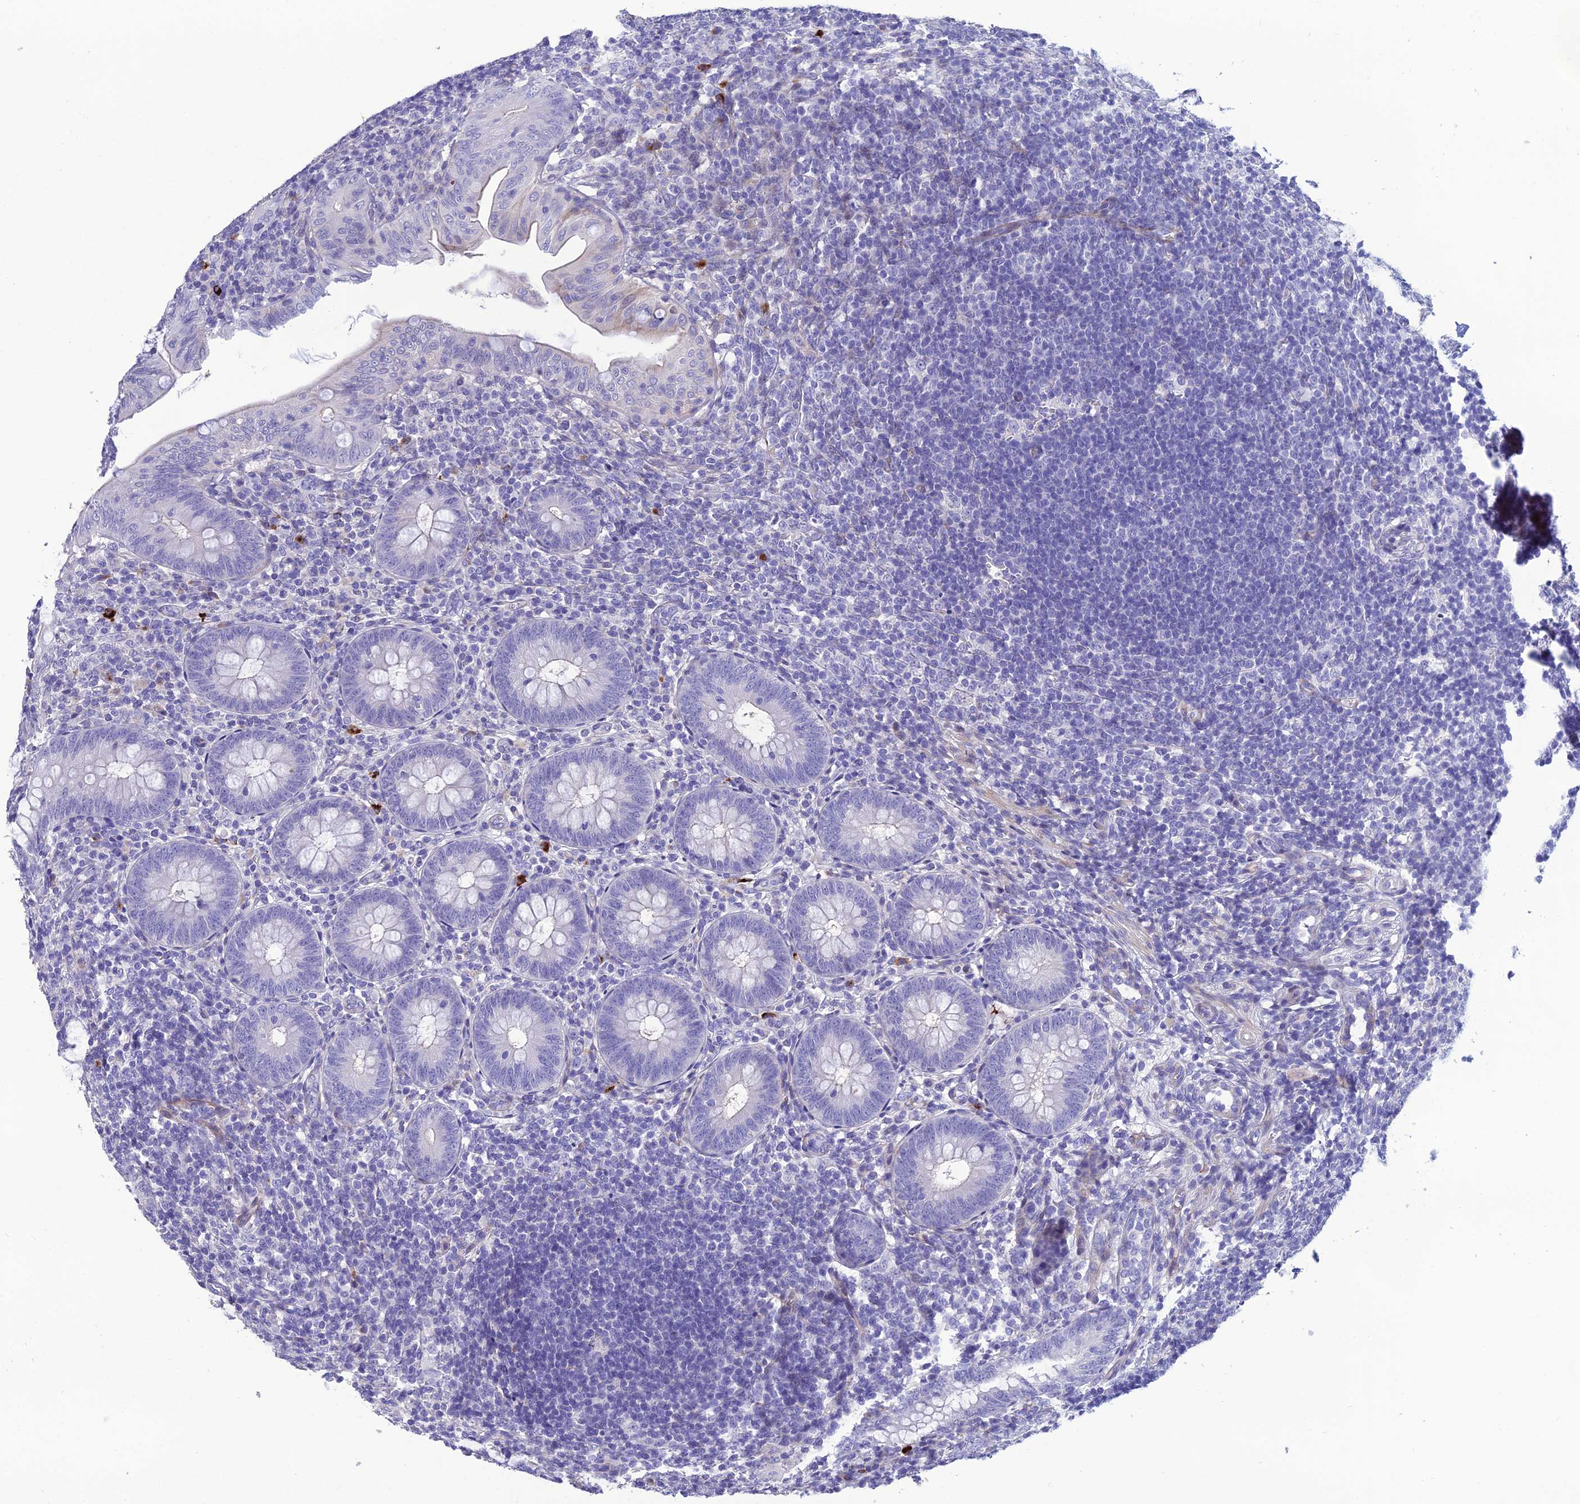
{"staining": {"intensity": "negative", "quantity": "none", "location": "none"}, "tissue": "appendix", "cell_type": "Glandular cells", "image_type": "normal", "snomed": [{"axis": "morphology", "description": "Normal tissue, NOS"}, {"axis": "topography", "description": "Appendix"}], "caption": "An immunohistochemistry histopathology image of benign appendix is shown. There is no staining in glandular cells of appendix. The staining is performed using DAB (3,3'-diaminobenzidine) brown chromogen with nuclei counter-stained in using hematoxylin.", "gene": "OR56B1", "patient": {"sex": "male", "age": 14}}